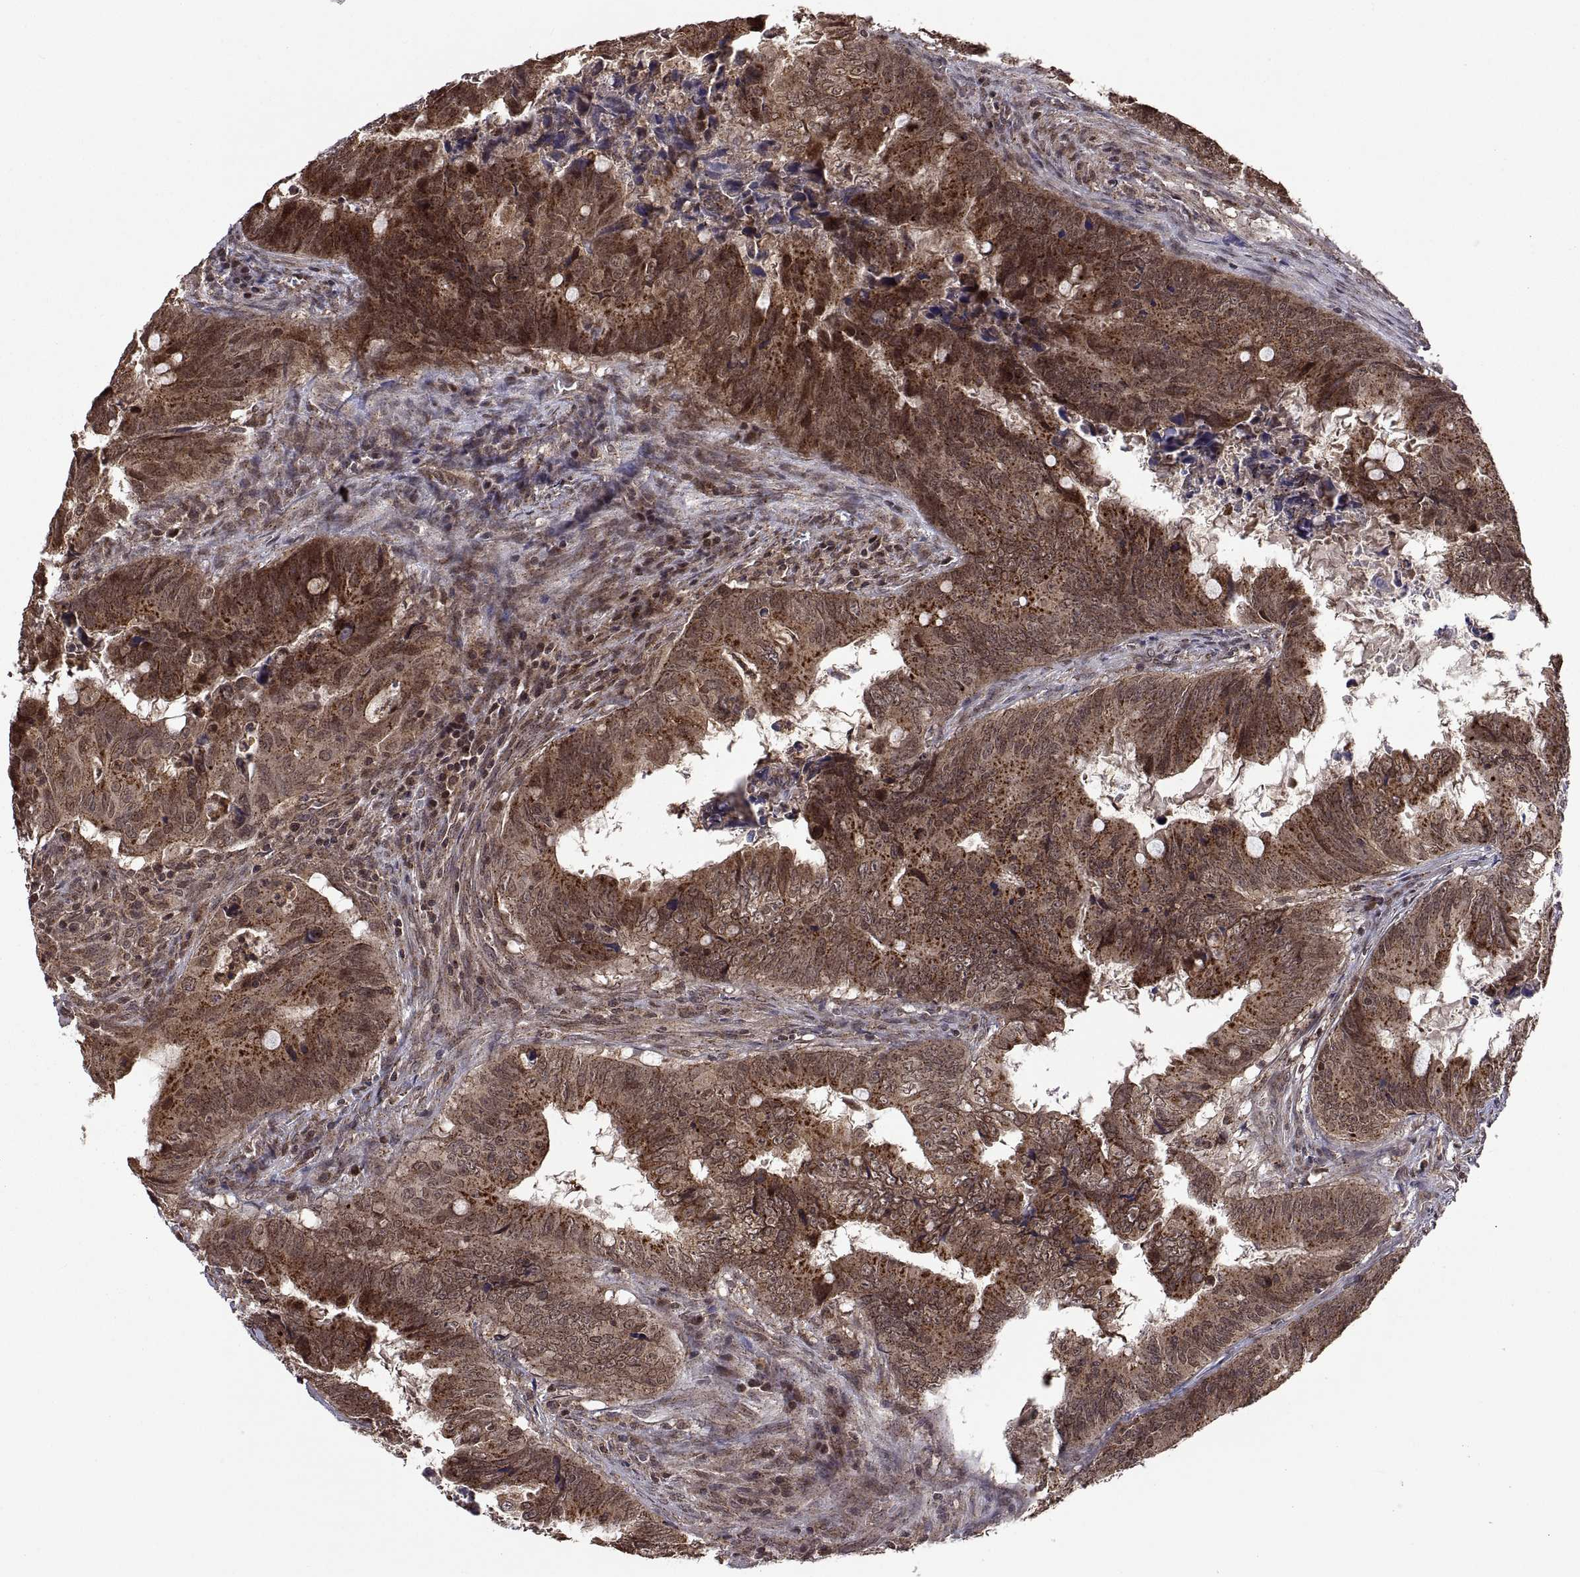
{"staining": {"intensity": "moderate", "quantity": "25%-75%", "location": "cytoplasmic/membranous"}, "tissue": "colorectal cancer", "cell_type": "Tumor cells", "image_type": "cancer", "snomed": [{"axis": "morphology", "description": "Adenocarcinoma, NOS"}, {"axis": "topography", "description": "Colon"}], "caption": "Immunohistochemical staining of colorectal cancer reveals medium levels of moderate cytoplasmic/membranous protein positivity in approximately 25%-75% of tumor cells.", "gene": "ZNRF2", "patient": {"sex": "female", "age": 82}}